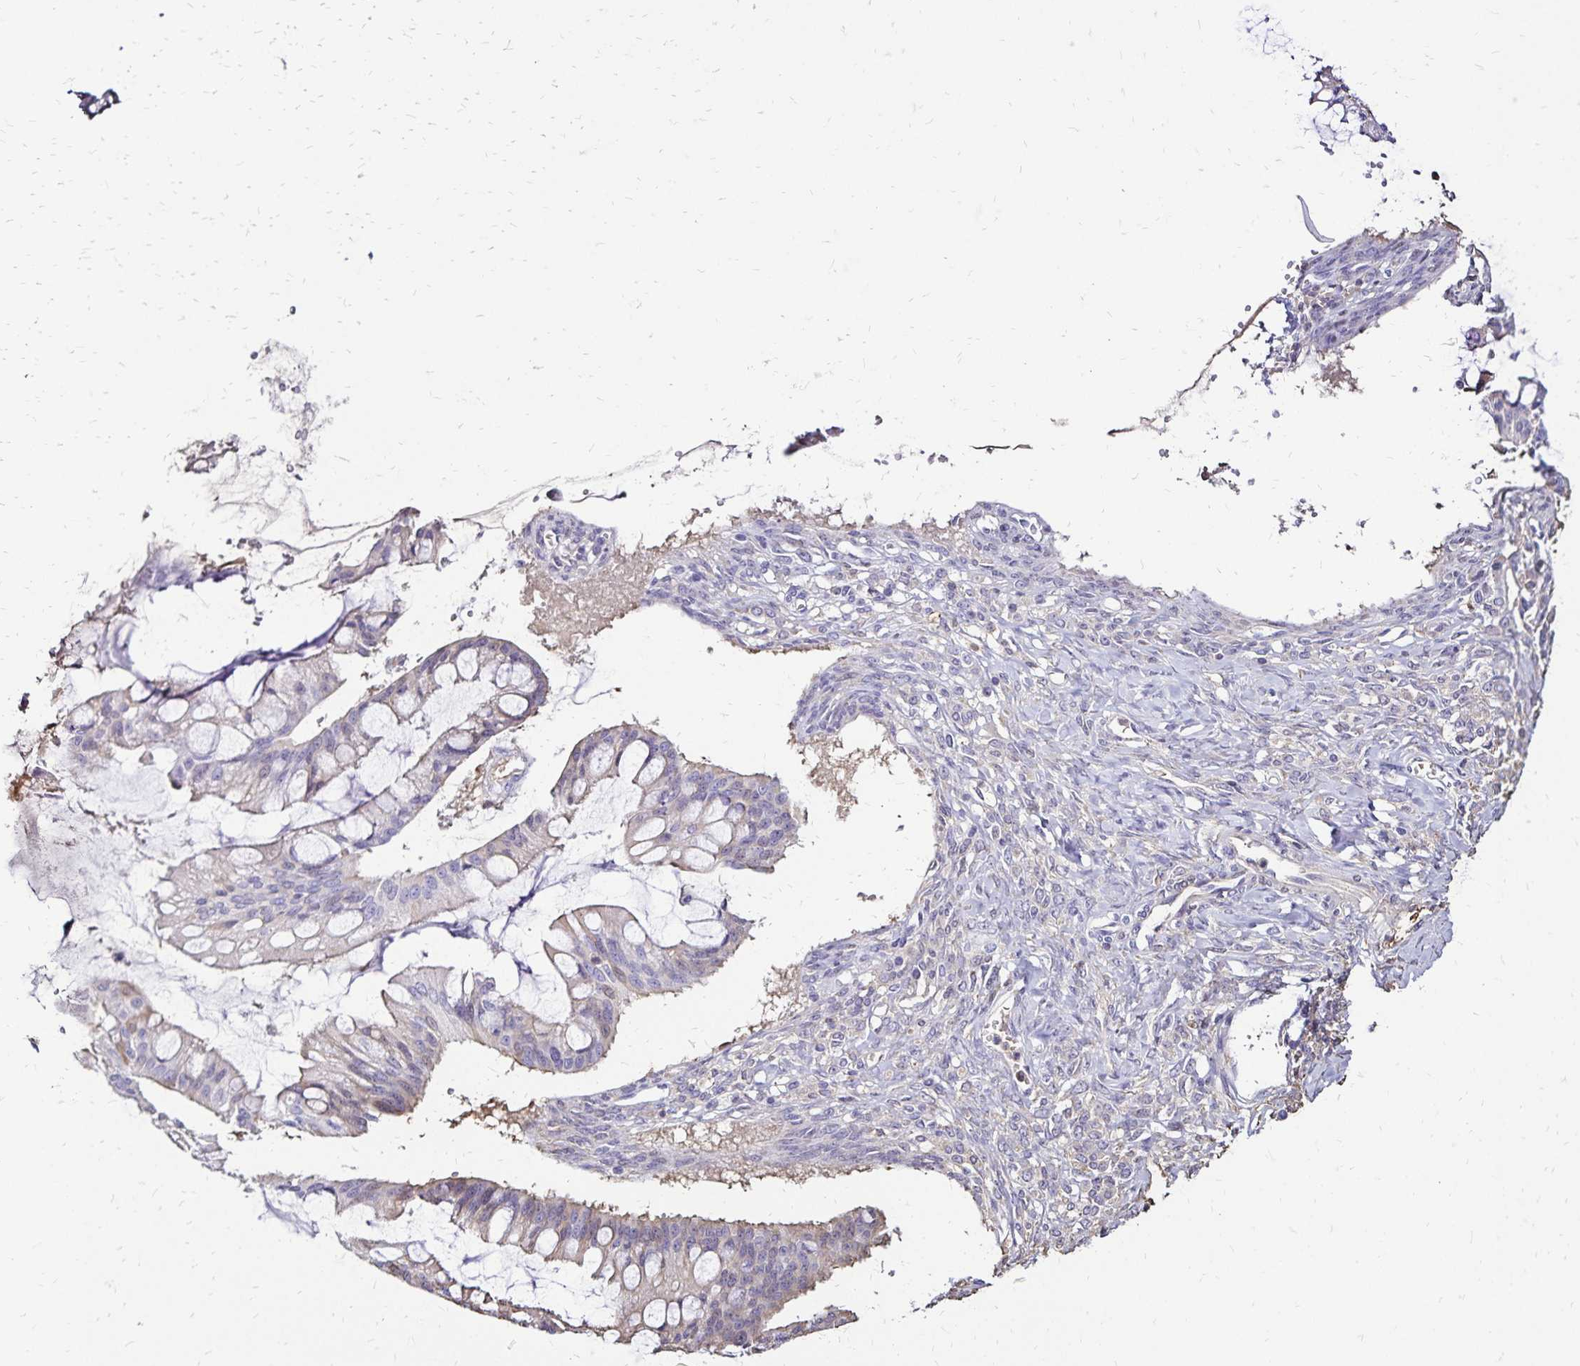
{"staining": {"intensity": "negative", "quantity": "none", "location": "none"}, "tissue": "ovarian cancer", "cell_type": "Tumor cells", "image_type": "cancer", "snomed": [{"axis": "morphology", "description": "Cystadenocarcinoma, mucinous, NOS"}, {"axis": "topography", "description": "Ovary"}], "caption": "An image of human ovarian cancer is negative for staining in tumor cells.", "gene": "KISS1", "patient": {"sex": "female", "age": 73}}